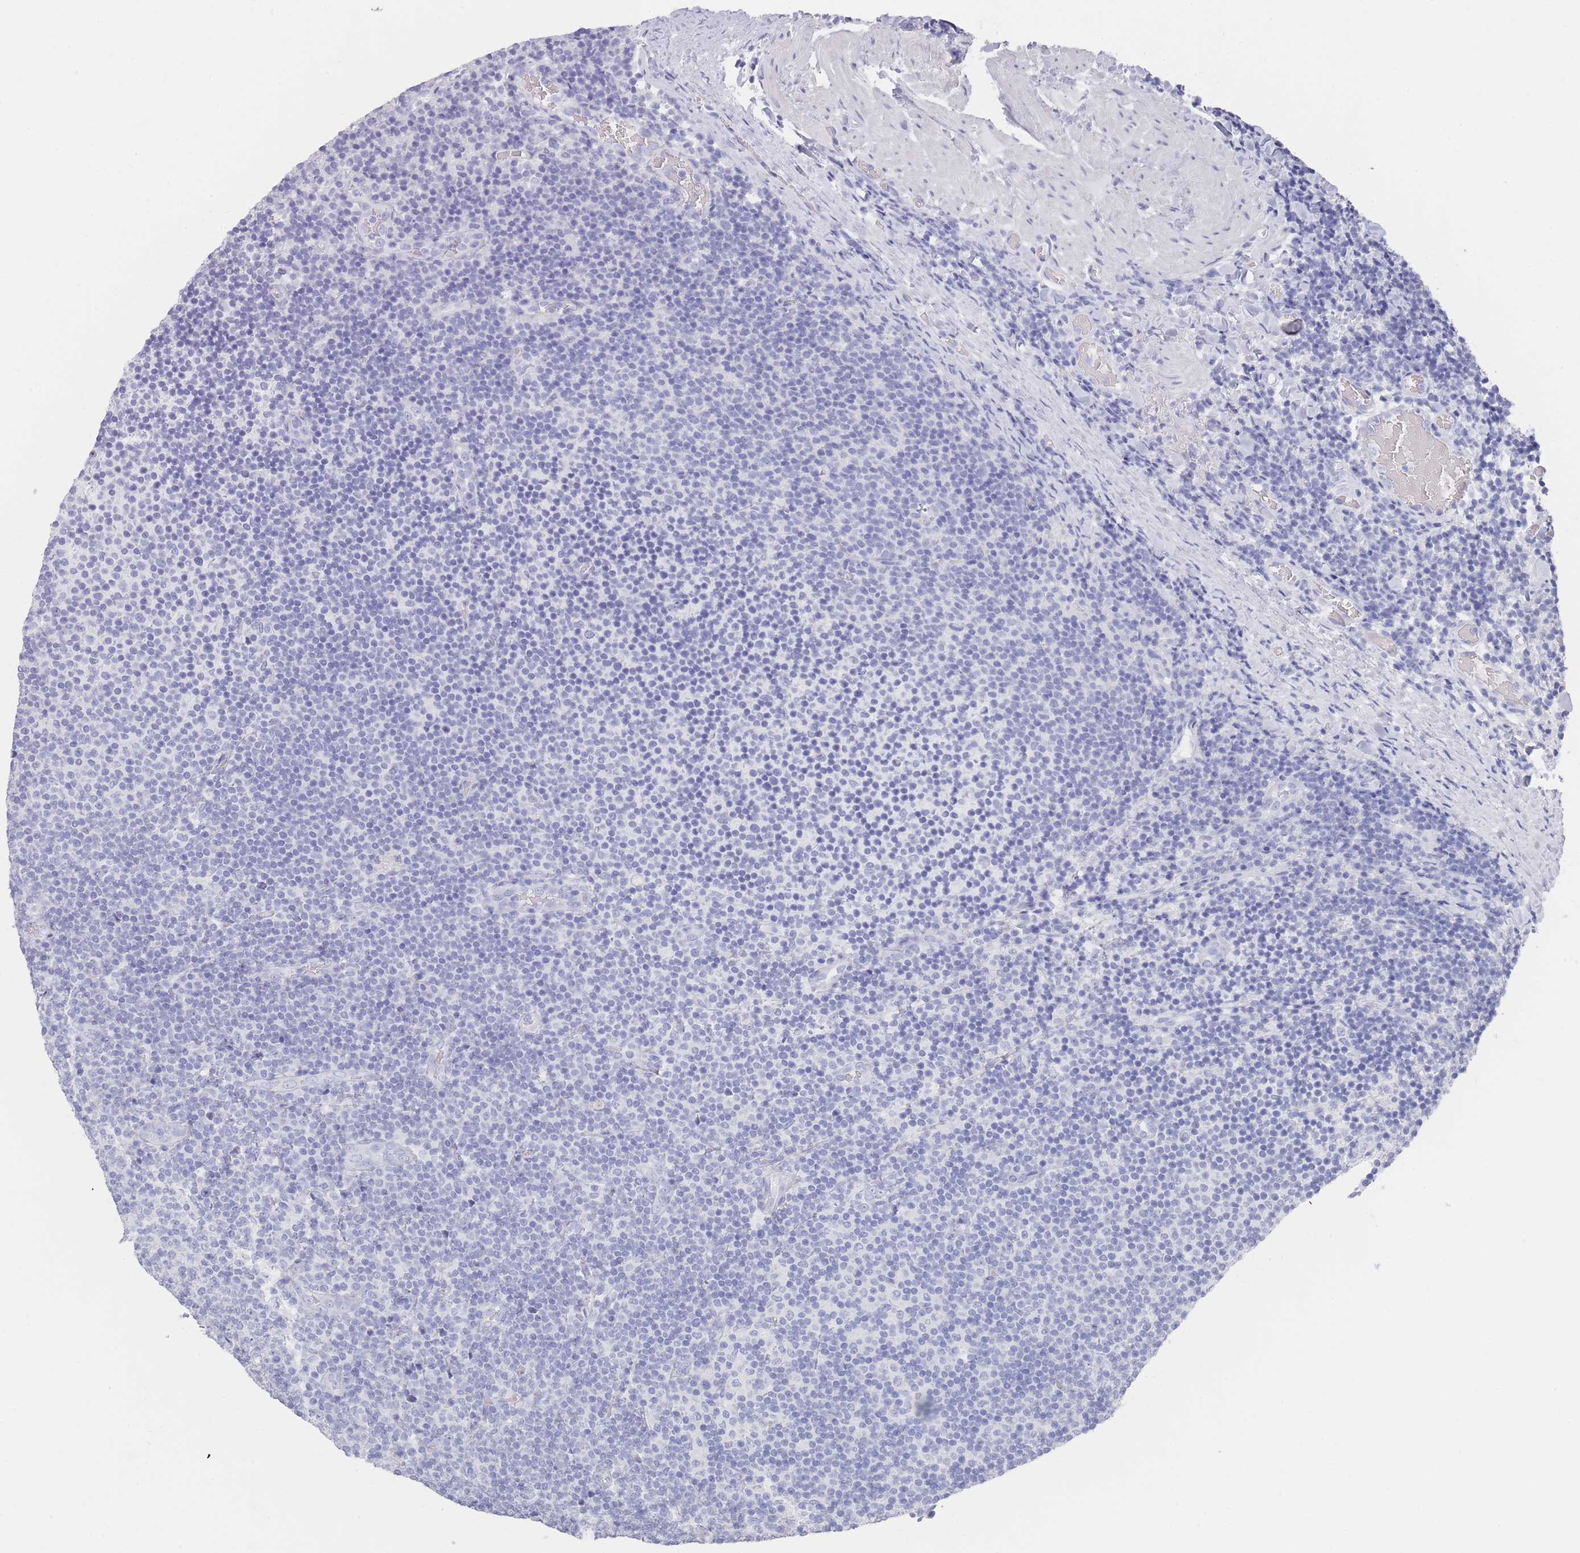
{"staining": {"intensity": "negative", "quantity": "none", "location": "none"}, "tissue": "lymphoma", "cell_type": "Tumor cells", "image_type": "cancer", "snomed": [{"axis": "morphology", "description": "Malignant lymphoma, non-Hodgkin's type, Low grade"}, {"axis": "topography", "description": "Lymph node"}], "caption": "This micrograph is of lymphoma stained with immunohistochemistry (IHC) to label a protein in brown with the nuclei are counter-stained blue. There is no positivity in tumor cells.", "gene": "RAB2B", "patient": {"sex": "male", "age": 66}}